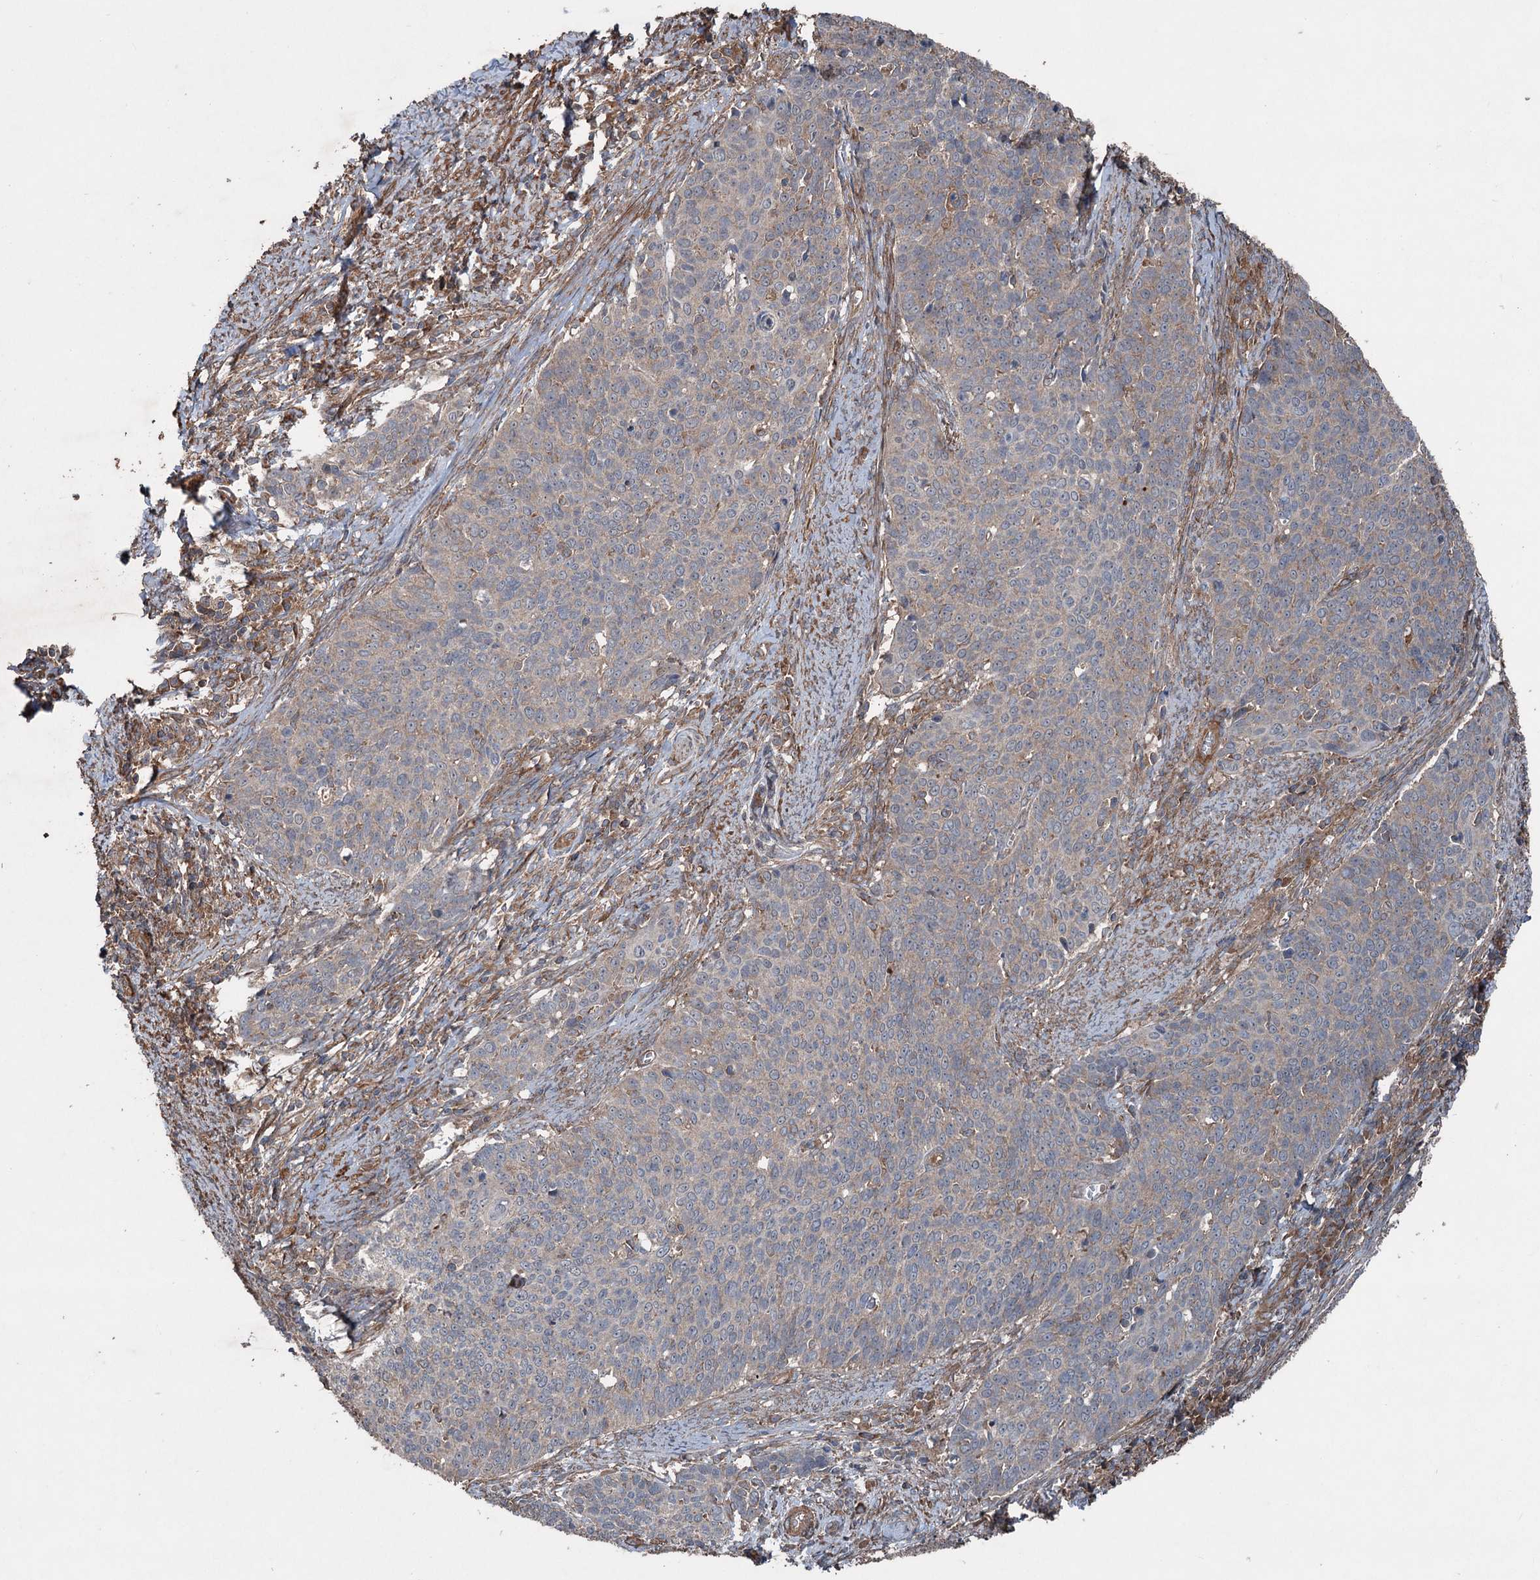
{"staining": {"intensity": "weak", "quantity": "<25%", "location": "cytoplasmic/membranous"}, "tissue": "cervical cancer", "cell_type": "Tumor cells", "image_type": "cancer", "snomed": [{"axis": "morphology", "description": "Squamous cell carcinoma, NOS"}, {"axis": "topography", "description": "Cervix"}], "caption": "A high-resolution histopathology image shows IHC staining of cervical cancer (squamous cell carcinoma), which demonstrates no significant expression in tumor cells.", "gene": "RNF214", "patient": {"sex": "female", "age": 39}}